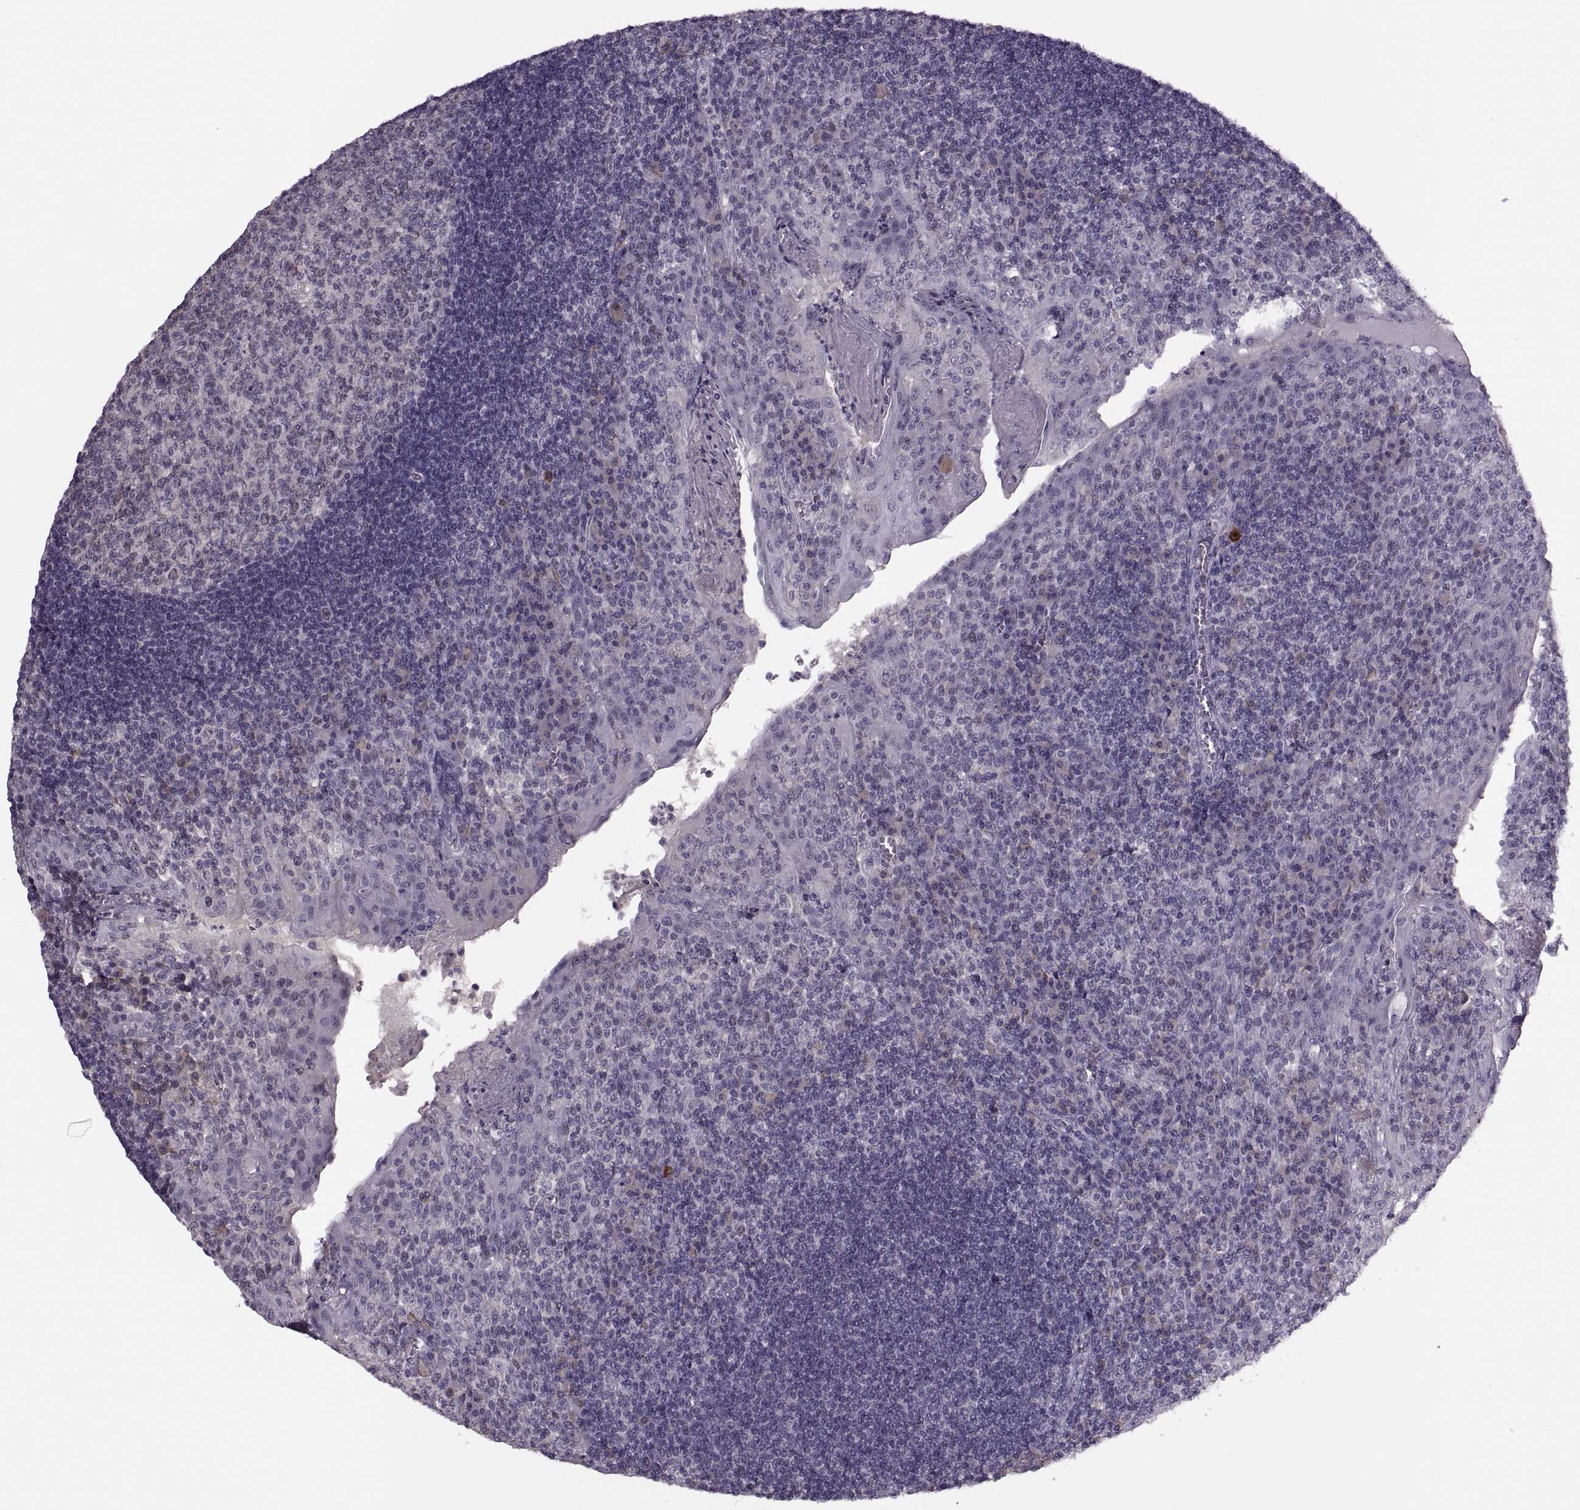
{"staining": {"intensity": "negative", "quantity": "none", "location": "none"}, "tissue": "tonsil", "cell_type": "Germinal center cells", "image_type": "normal", "snomed": [{"axis": "morphology", "description": "Normal tissue, NOS"}, {"axis": "topography", "description": "Tonsil"}], "caption": "Immunohistochemistry micrograph of unremarkable human tonsil stained for a protein (brown), which demonstrates no expression in germinal center cells. (DAB IHC visualized using brightfield microscopy, high magnification).", "gene": "CACNA1F", "patient": {"sex": "female", "age": 12}}